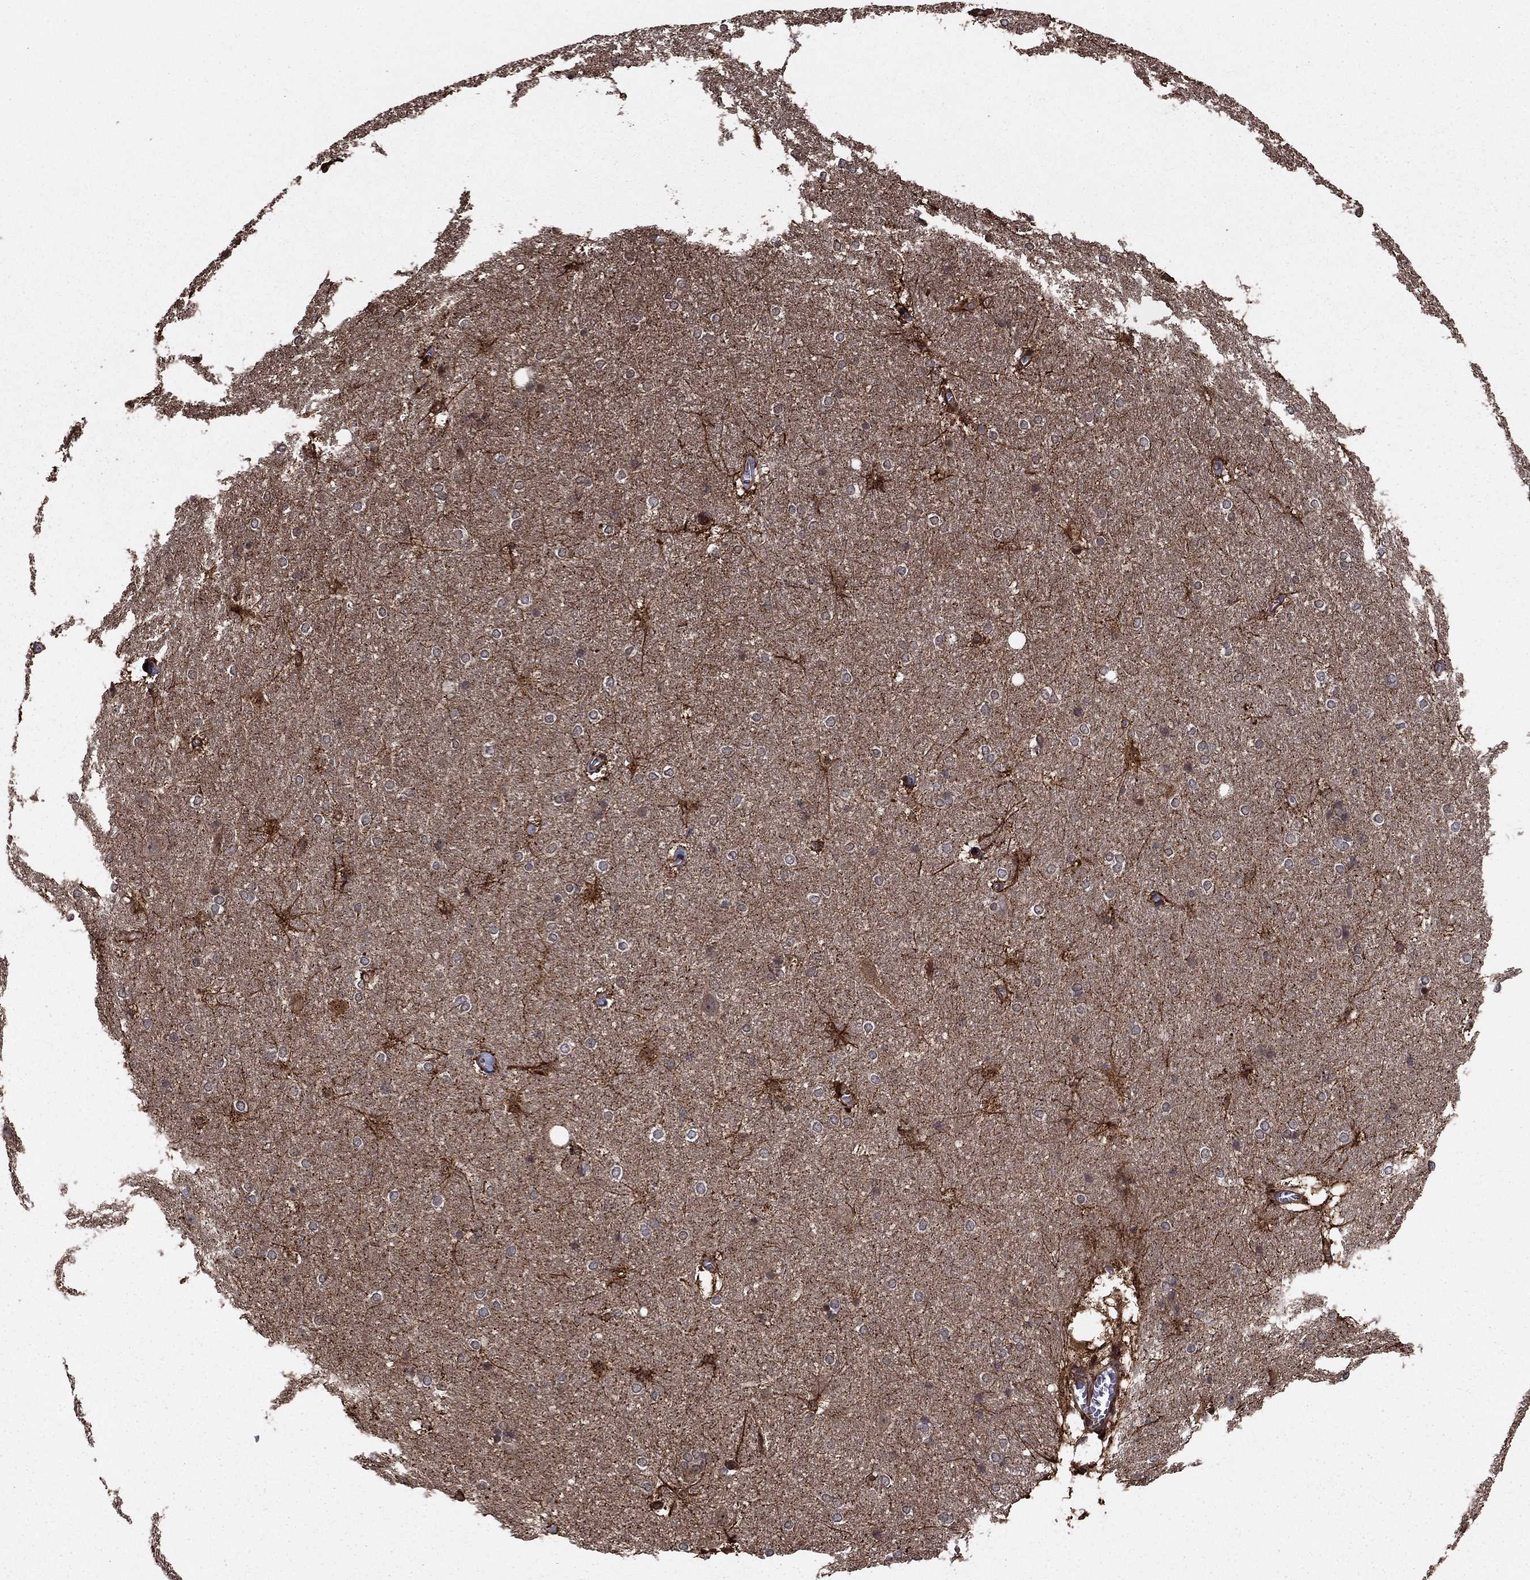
{"staining": {"intensity": "strong", "quantity": "<25%", "location": "cytoplasmic/membranous"}, "tissue": "hippocampus", "cell_type": "Glial cells", "image_type": "normal", "snomed": [{"axis": "morphology", "description": "Normal tissue, NOS"}, {"axis": "topography", "description": "Cerebral cortex"}, {"axis": "topography", "description": "Hippocampus"}], "caption": "Protein expression analysis of unremarkable hippocampus shows strong cytoplasmic/membranous positivity in approximately <25% of glial cells. The staining was performed using DAB (3,3'-diaminobenzidine) to visualize the protein expression in brown, while the nuclei were stained in blue with hematoxylin (Magnification: 20x).", "gene": "GYG1", "patient": {"sex": "female", "age": 19}}